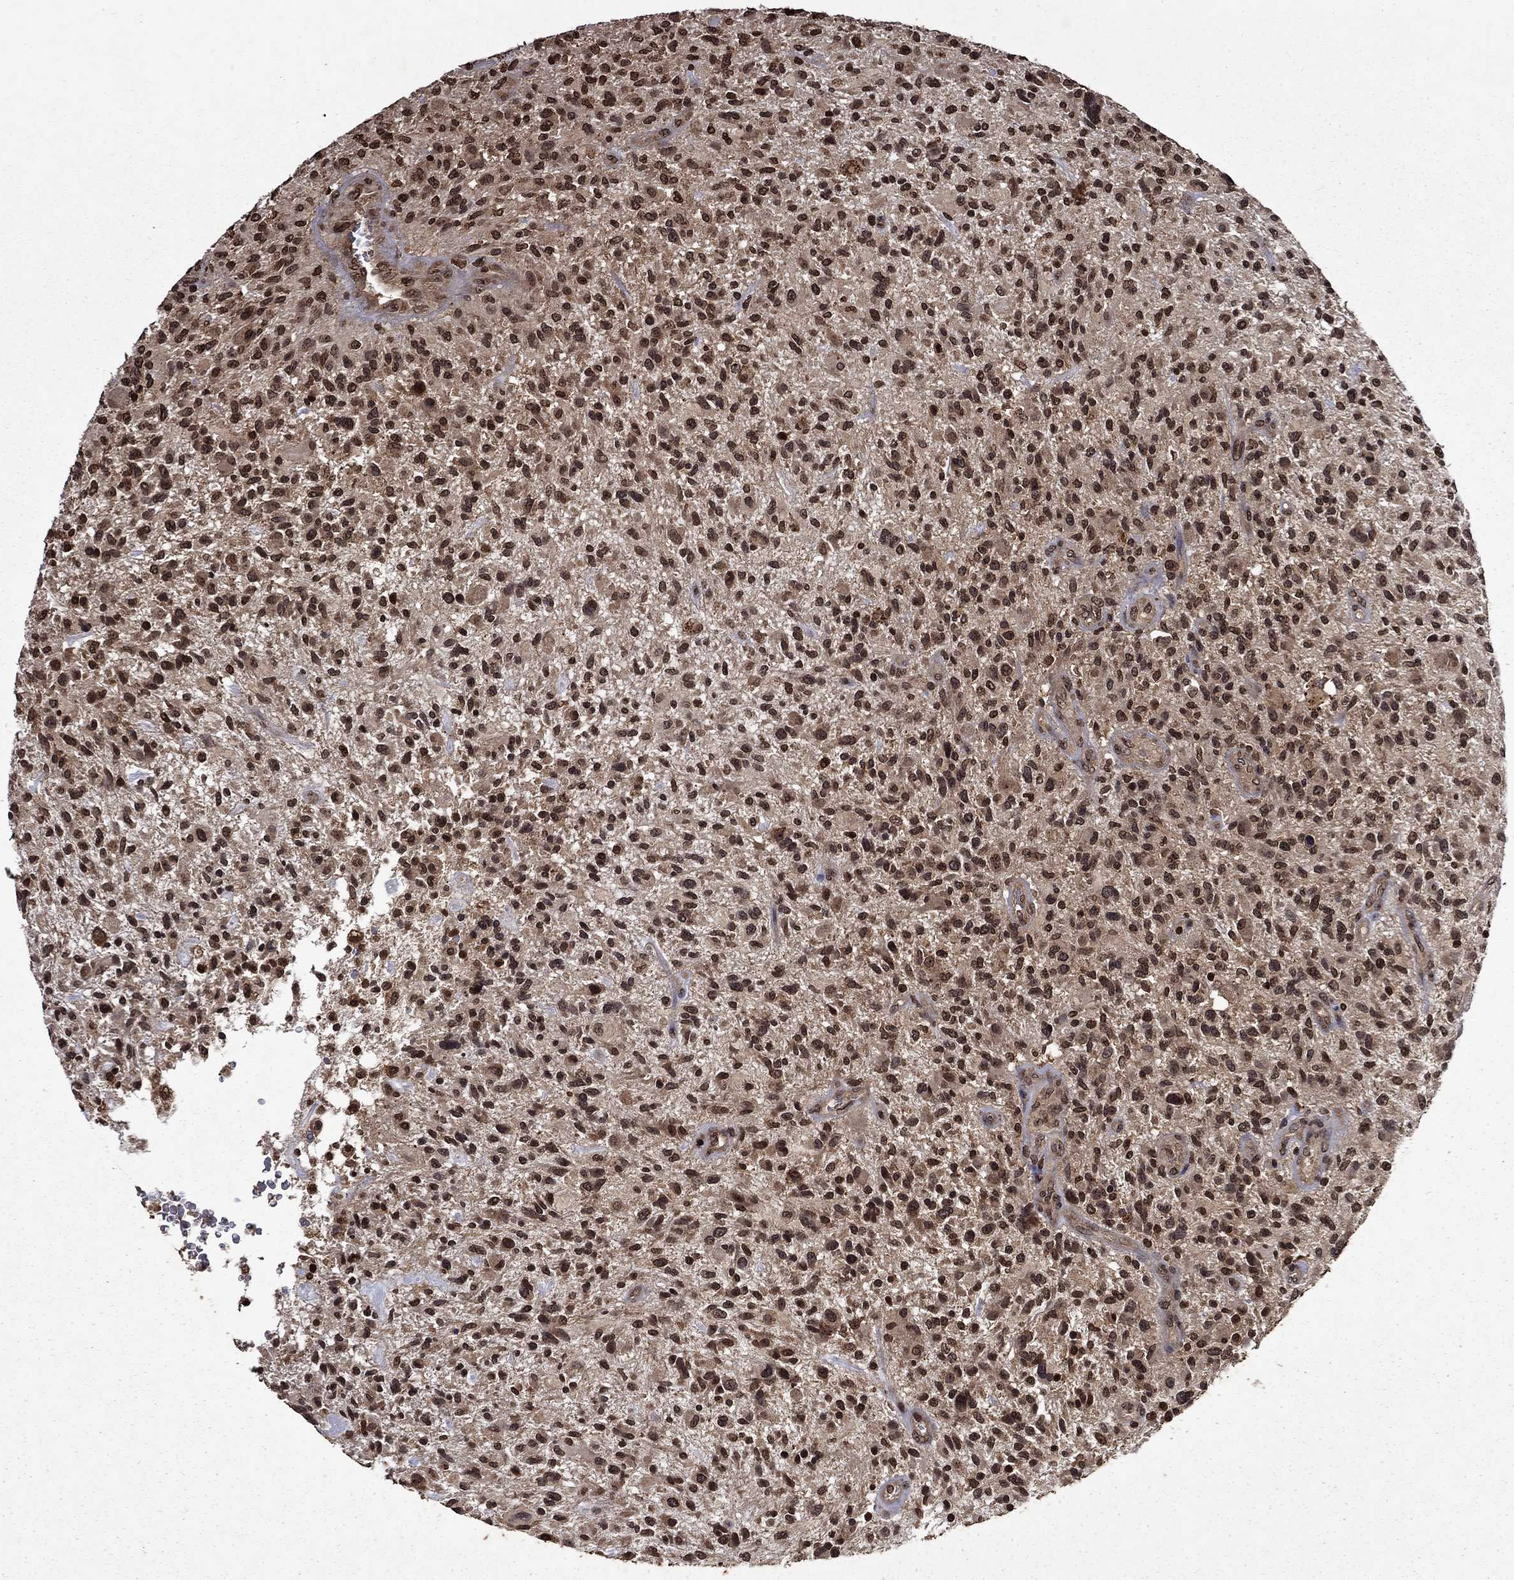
{"staining": {"intensity": "strong", "quantity": ">75%", "location": "cytoplasmic/membranous,nuclear"}, "tissue": "glioma", "cell_type": "Tumor cells", "image_type": "cancer", "snomed": [{"axis": "morphology", "description": "Glioma, malignant, High grade"}, {"axis": "topography", "description": "Brain"}], "caption": "A histopathology image of human glioma stained for a protein displays strong cytoplasmic/membranous and nuclear brown staining in tumor cells. Using DAB (brown) and hematoxylin (blue) stains, captured at high magnification using brightfield microscopy.", "gene": "PIN4", "patient": {"sex": "male", "age": 47}}